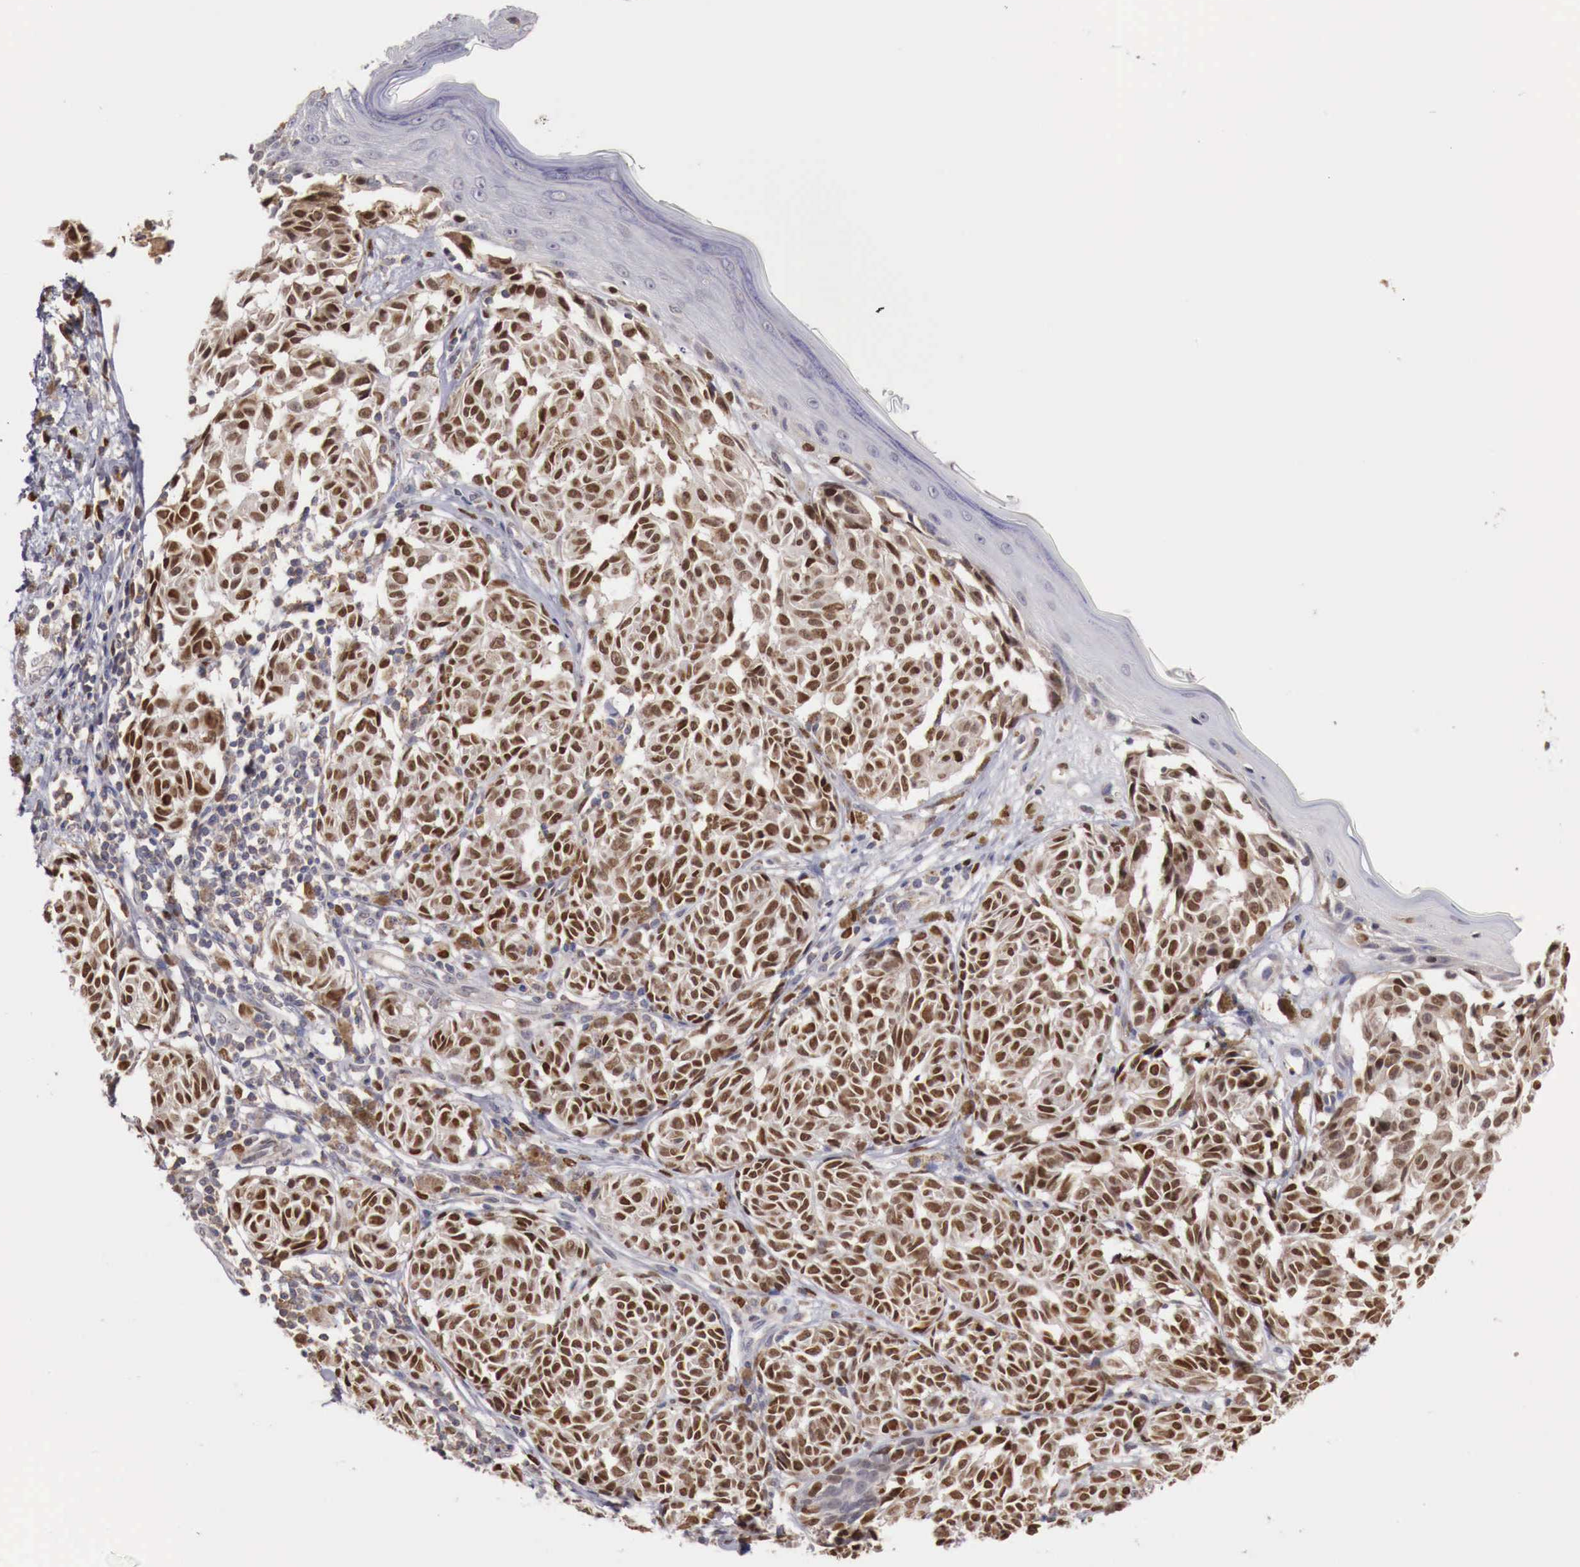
{"staining": {"intensity": "strong", "quantity": ">75%", "location": "nuclear"}, "tissue": "melanoma", "cell_type": "Tumor cells", "image_type": "cancer", "snomed": [{"axis": "morphology", "description": "Malignant melanoma, NOS"}, {"axis": "topography", "description": "Skin"}], "caption": "DAB immunohistochemical staining of human melanoma shows strong nuclear protein staining in approximately >75% of tumor cells. (DAB = brown stain, brightfield microscopy at high magnification).", "gene": "KHDRBS2", "patient": {"sex": "male", "age": 49}}